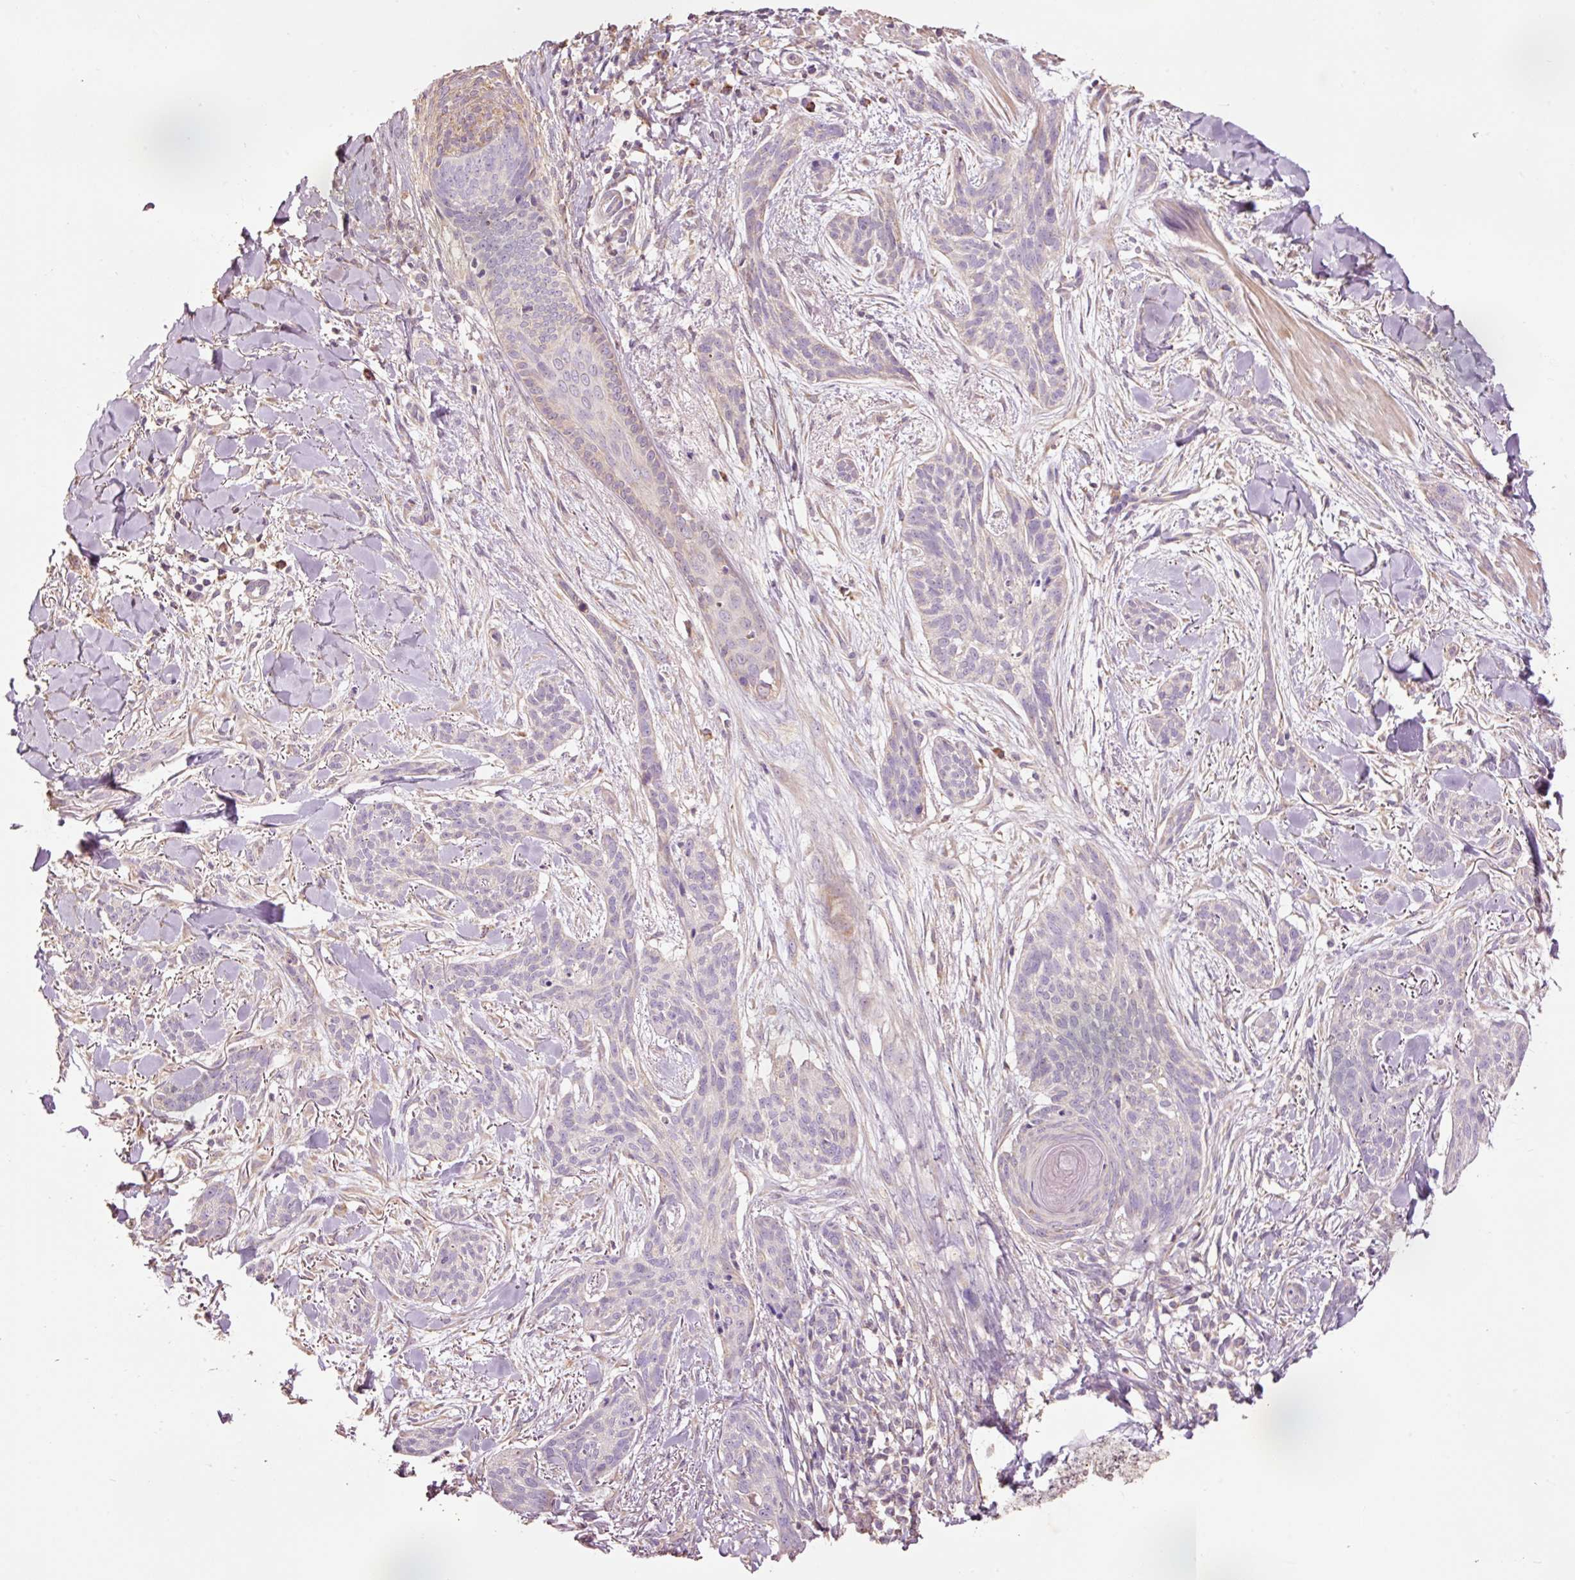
{"staining": {"intensity": "weak", "quantity": "<25%", "location": "cytoplasmic/membranous"}, "tissue": "skin cancer", "cell_type": "Tumor cells", "image_type": "cancer", "snomed": [{"axis": "morphology", "description": "Basal cell carcinoma"}, {"axis": "topography", "description": "Skin"}], "caption": "Immunohistochemical staining of human skin basal cell carcinoma exhibits no significant staining in tumor cells.", "gene": "PRDX5", "patient": {"sex": "male", "age": 52}}